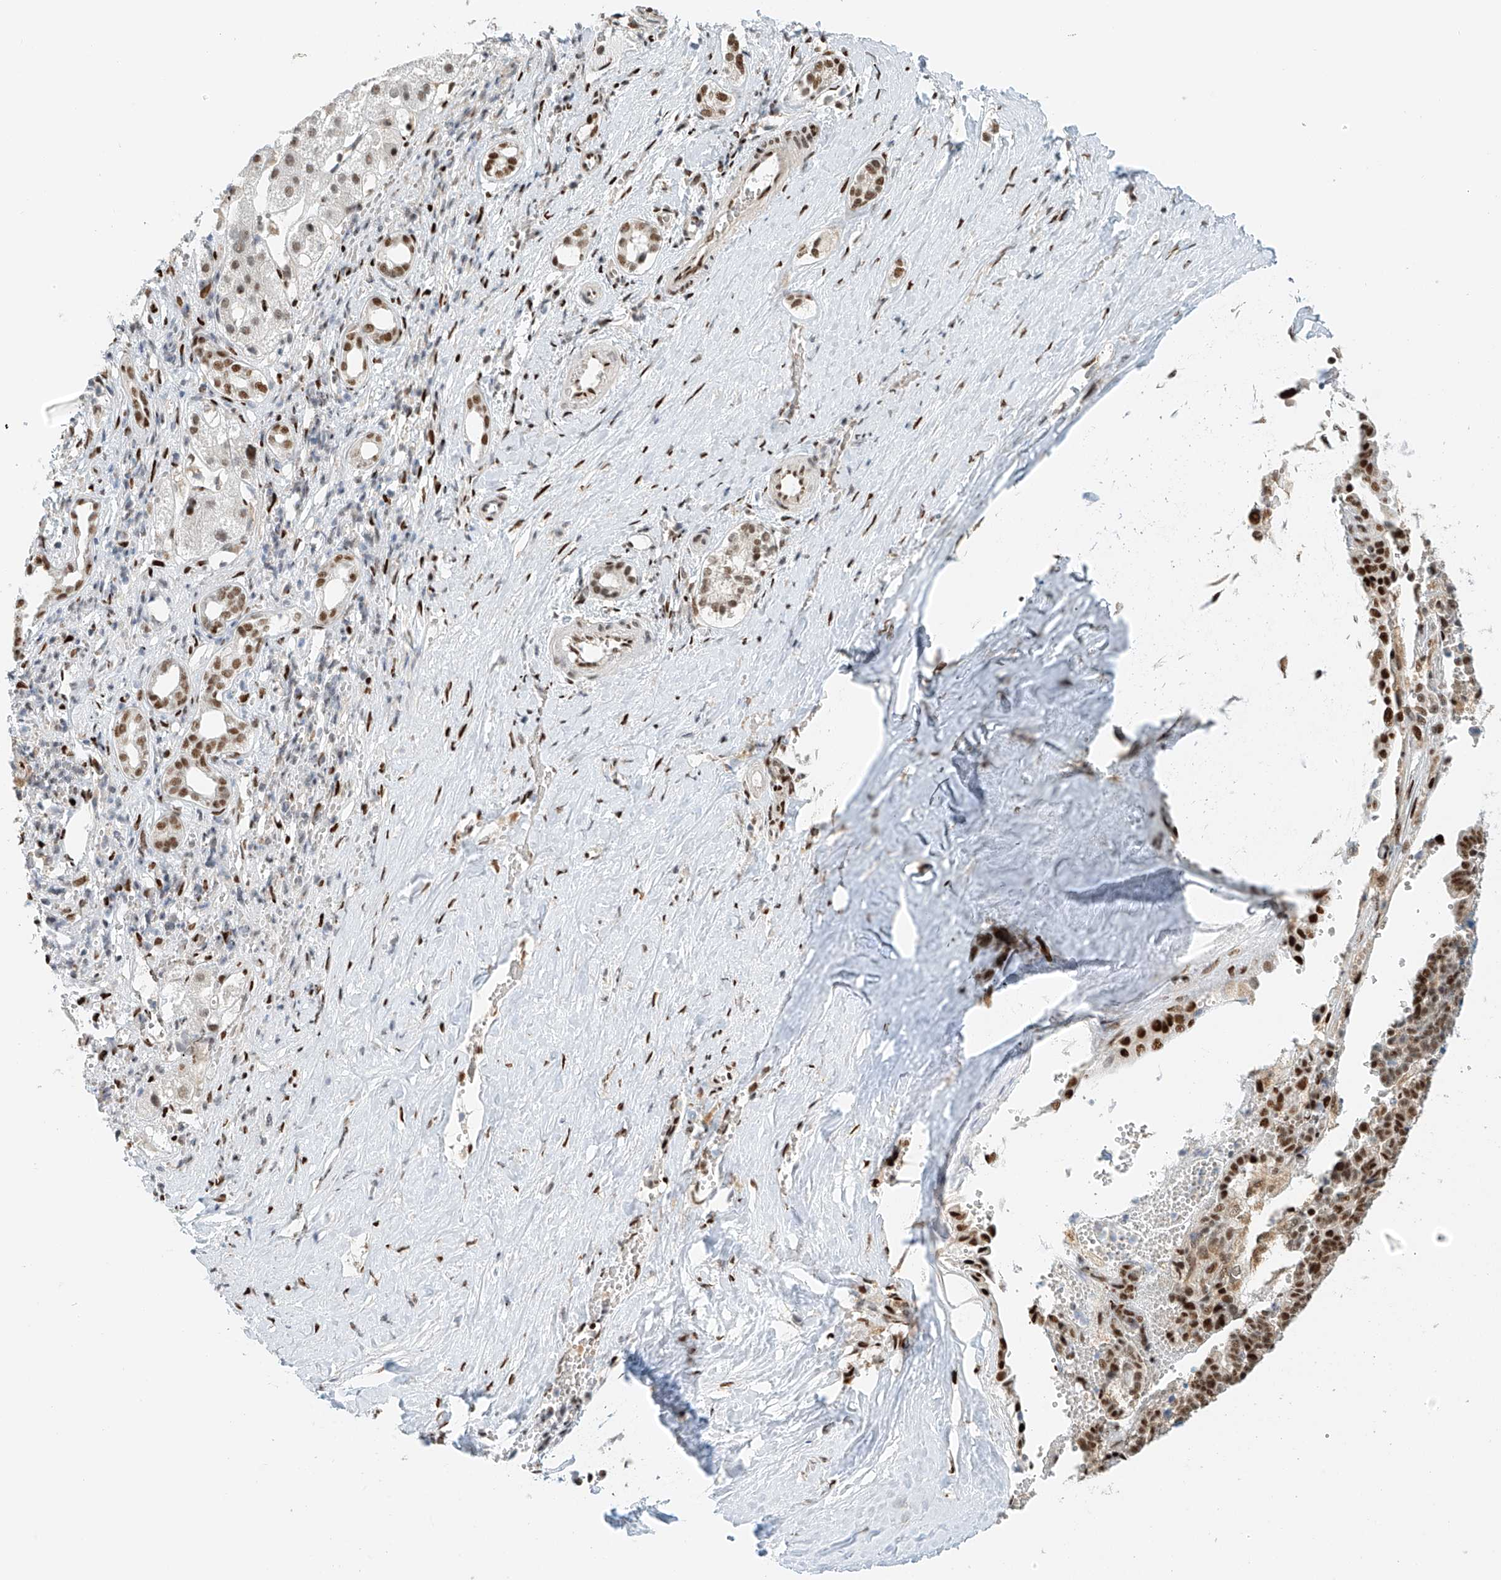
{"staining": {"intensity": "strong", "quantity": ">75%", "location": "nuclear"}, "tissue": "liver cancer", "cell_type": "Tumor cells", "image_type": "cancer", "snomed": [{"axis": "morphology", "description": "Cholangiocarcinoma"}, {"axis": "topography", "description": "Liver"}], "caption": "This micrograph shows immunohistochemistry (IHC) staining of human liver cancer (cholangiocarcinoma), with high strong nuclear positivity in approximately >75% of tumor cells.", "gene": "ZNF514", "patient": {"sex": "female", "age": 75}}